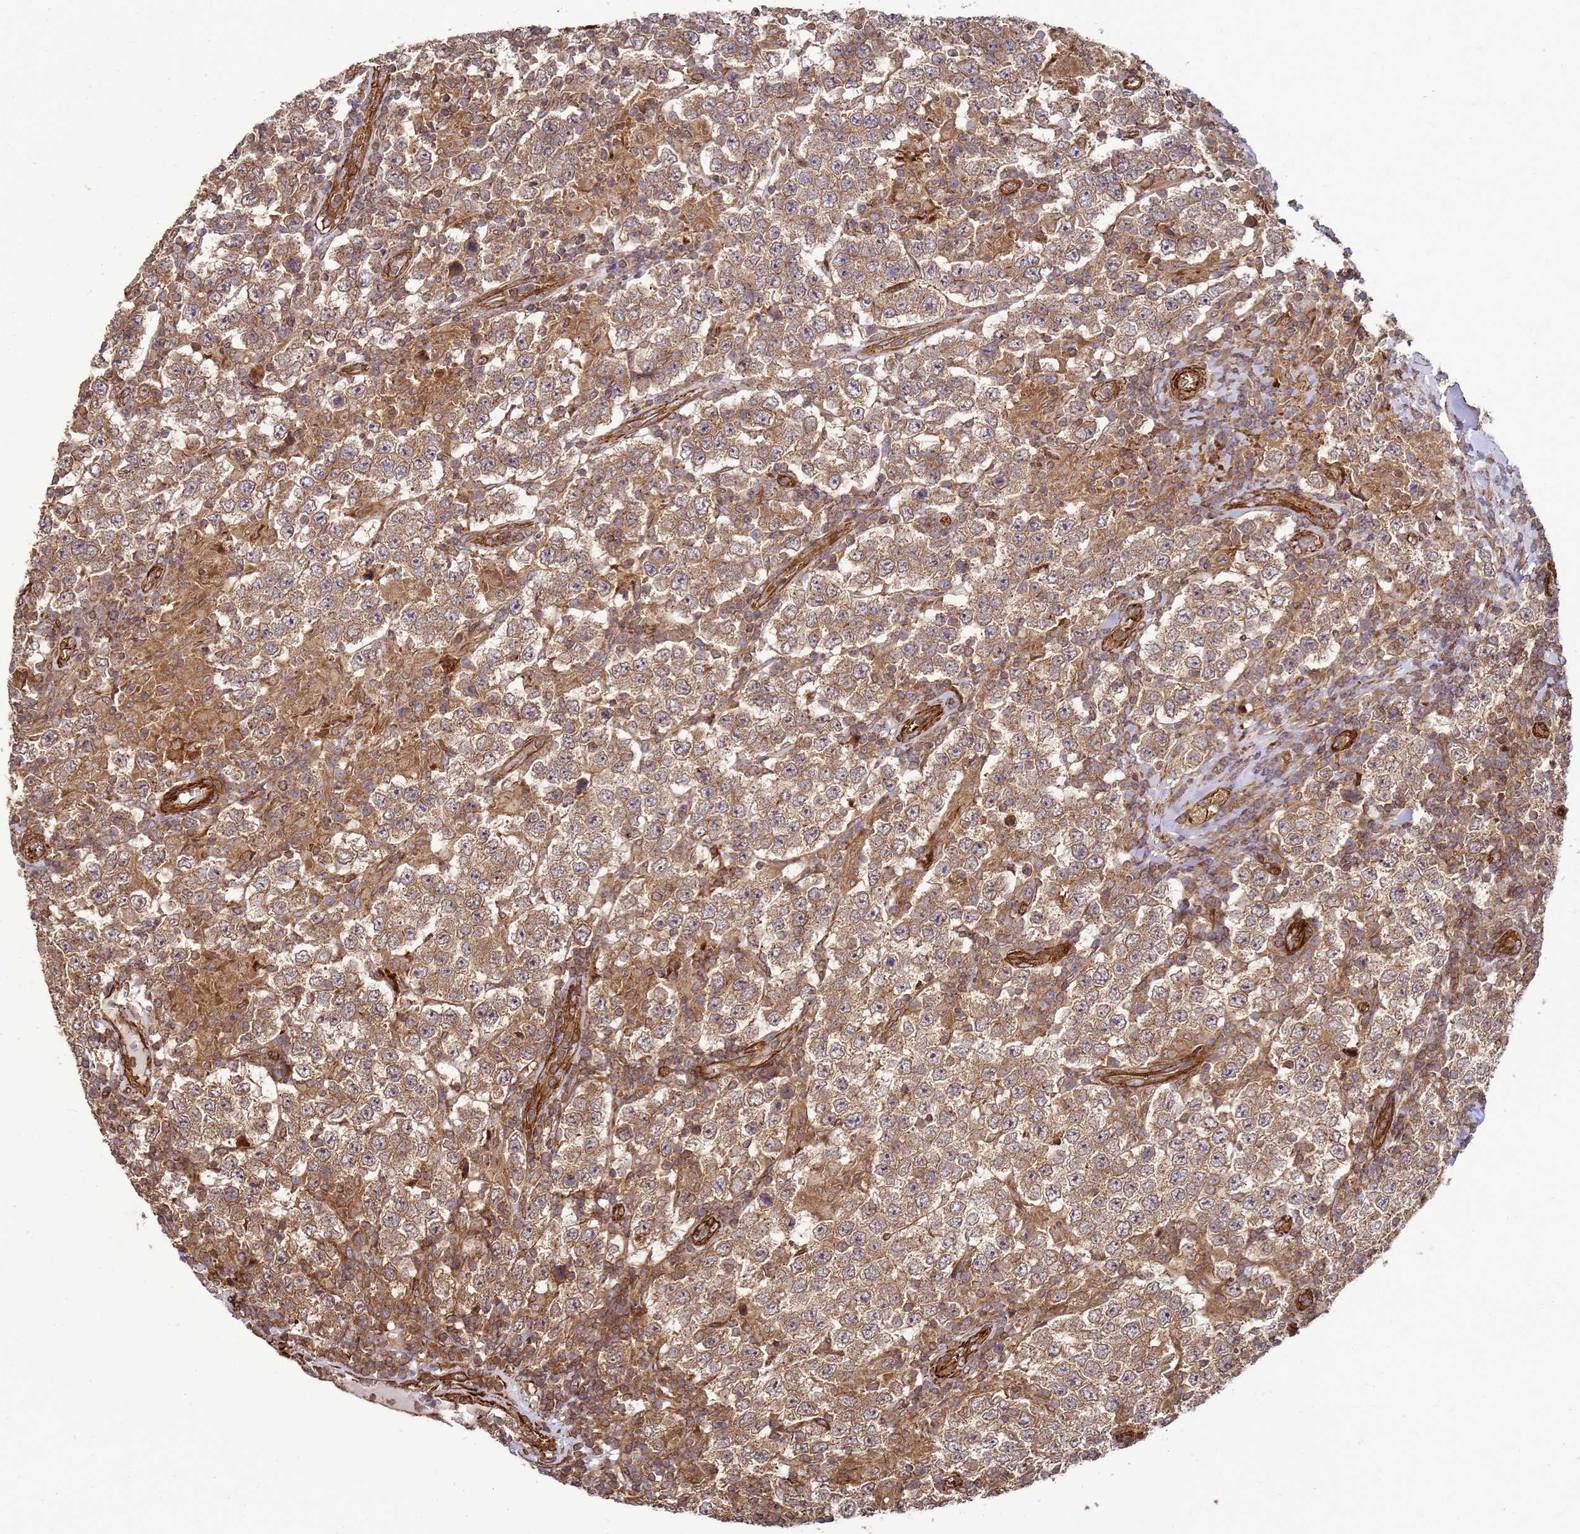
{"staining": {"intensity": "moderate", "quantity": ">75%", "location": "cytoplasmic/membranous"}, "tissue": "testis cancer", "cell_type": "Tumor cells", "image_type": "cancer", "snomed": [{"axis": "morphology", "description": "Normal tissue, NOS"}, {"axis": "morphology", "description": "Urothelial carcinoma, High grade"}, {"axis": "morphology", "description": "Seminoma, NOS"}, {"axis": "morphology", "description": "Carcinoma, Embryonal, NOS"}, {"axis": "topography", "description": "Urinary bladder"}, {"axis": "topography", "description": "Testis"}], "caption": "Testis seminoma was stained to show a protein in brown. There is medium levels of moderate cytoplasmic/membranous positivity in about >75% of tumor cells. (DAB IHC, brown staining for protein, blue staining for nuclei).", "gene": "CNOT1", "patient": {"sex": "male", "age": 41}}